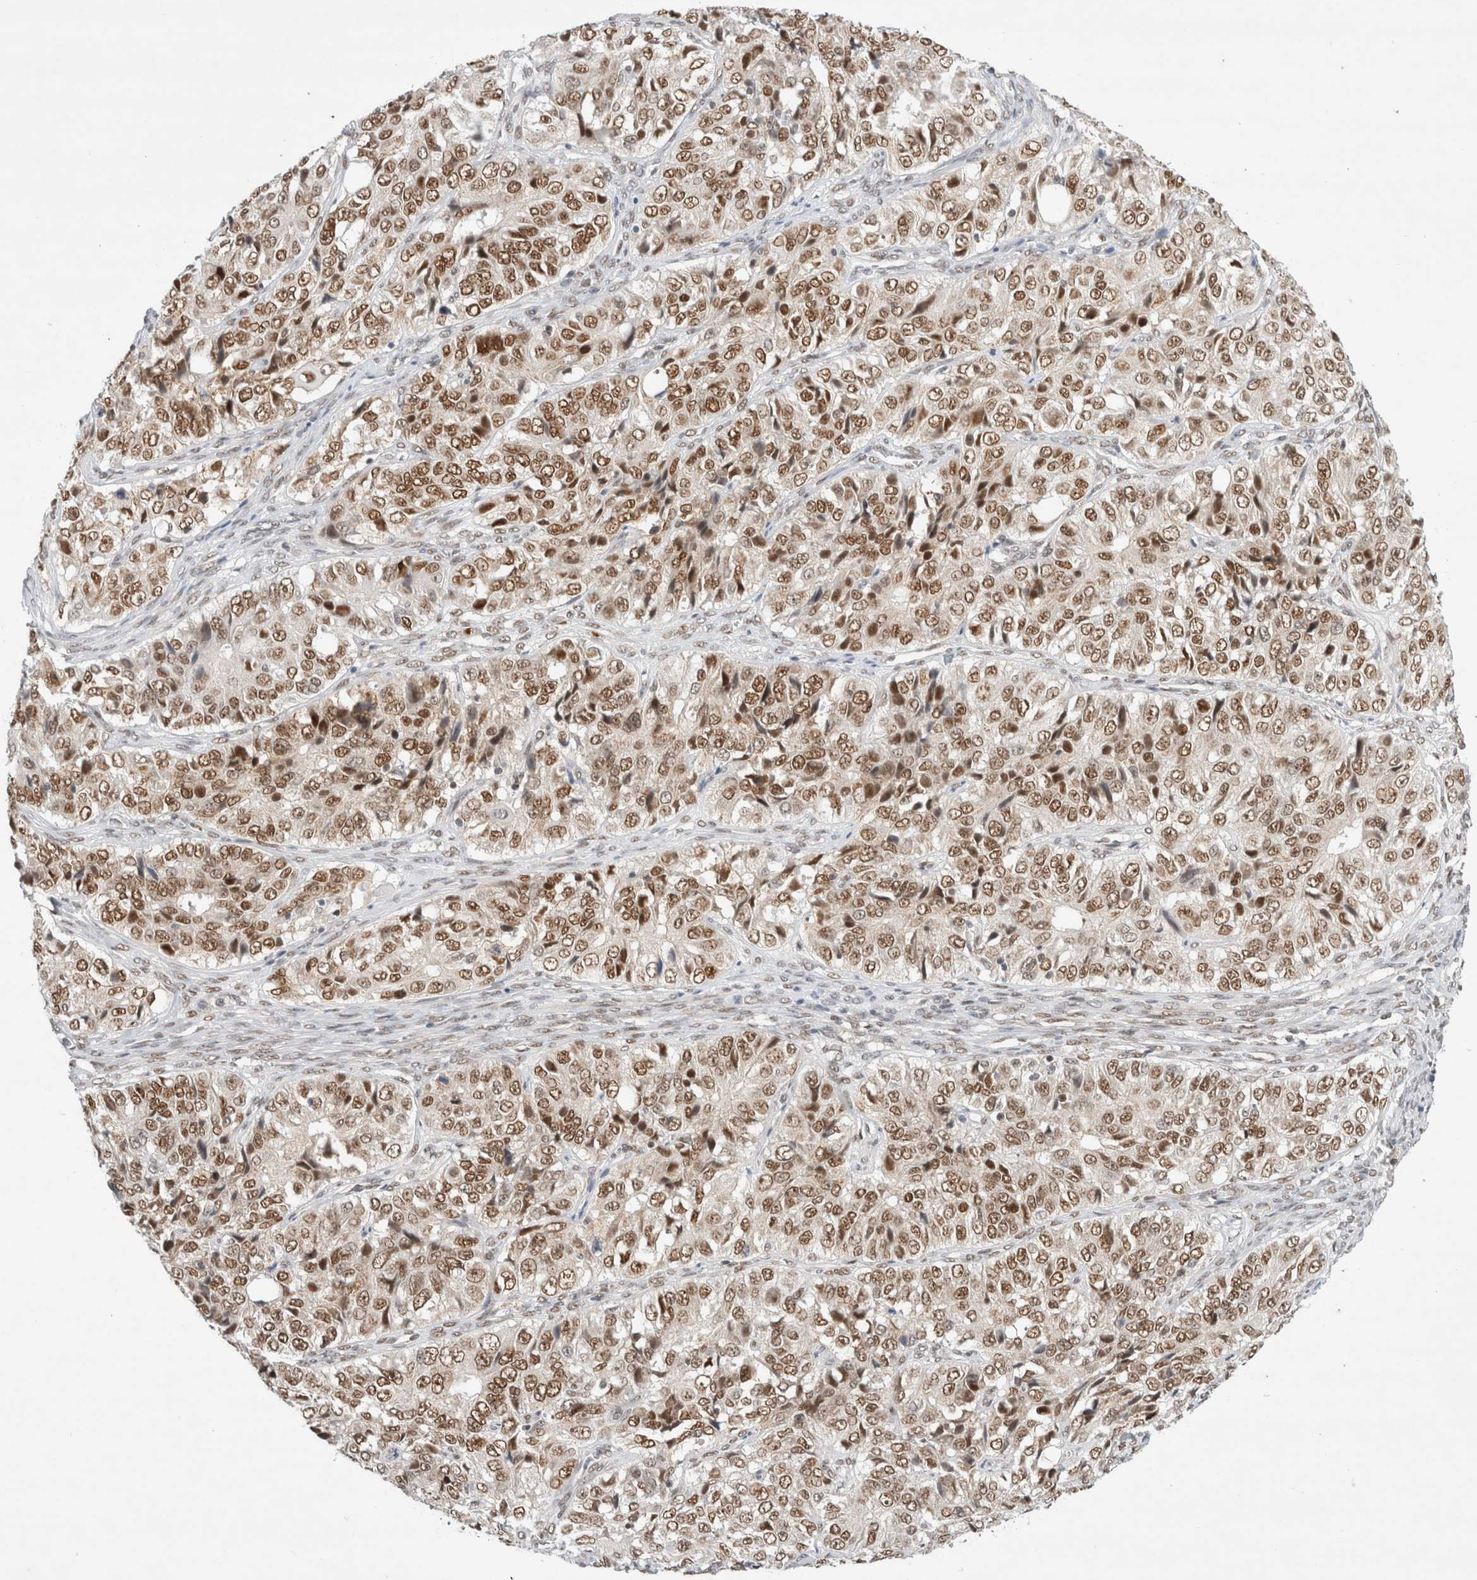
{"staining": {"intensity": "moderate", "quantity": ">75%", "location": "nuclear"}, "tissue": "ovarian cancer", "cell_type": "Tumor cells", "image_type": "cancer", "snomed": [{"axis": "morphology", "description": "Carcinoma, endometroid"}, {"axis": "topography", "description": "Ovary"}], "caption": "Immunohistochemical staining of endometroid carcinoma (ovarian) shows medium levels of moderate nuclear protein positivity in about >75% of tumor cells. (DAB = brown stain, brightfield microscopy at high magnification).", "gene": "GTF2I", "patient": {"sex": "female", "age": 51}}